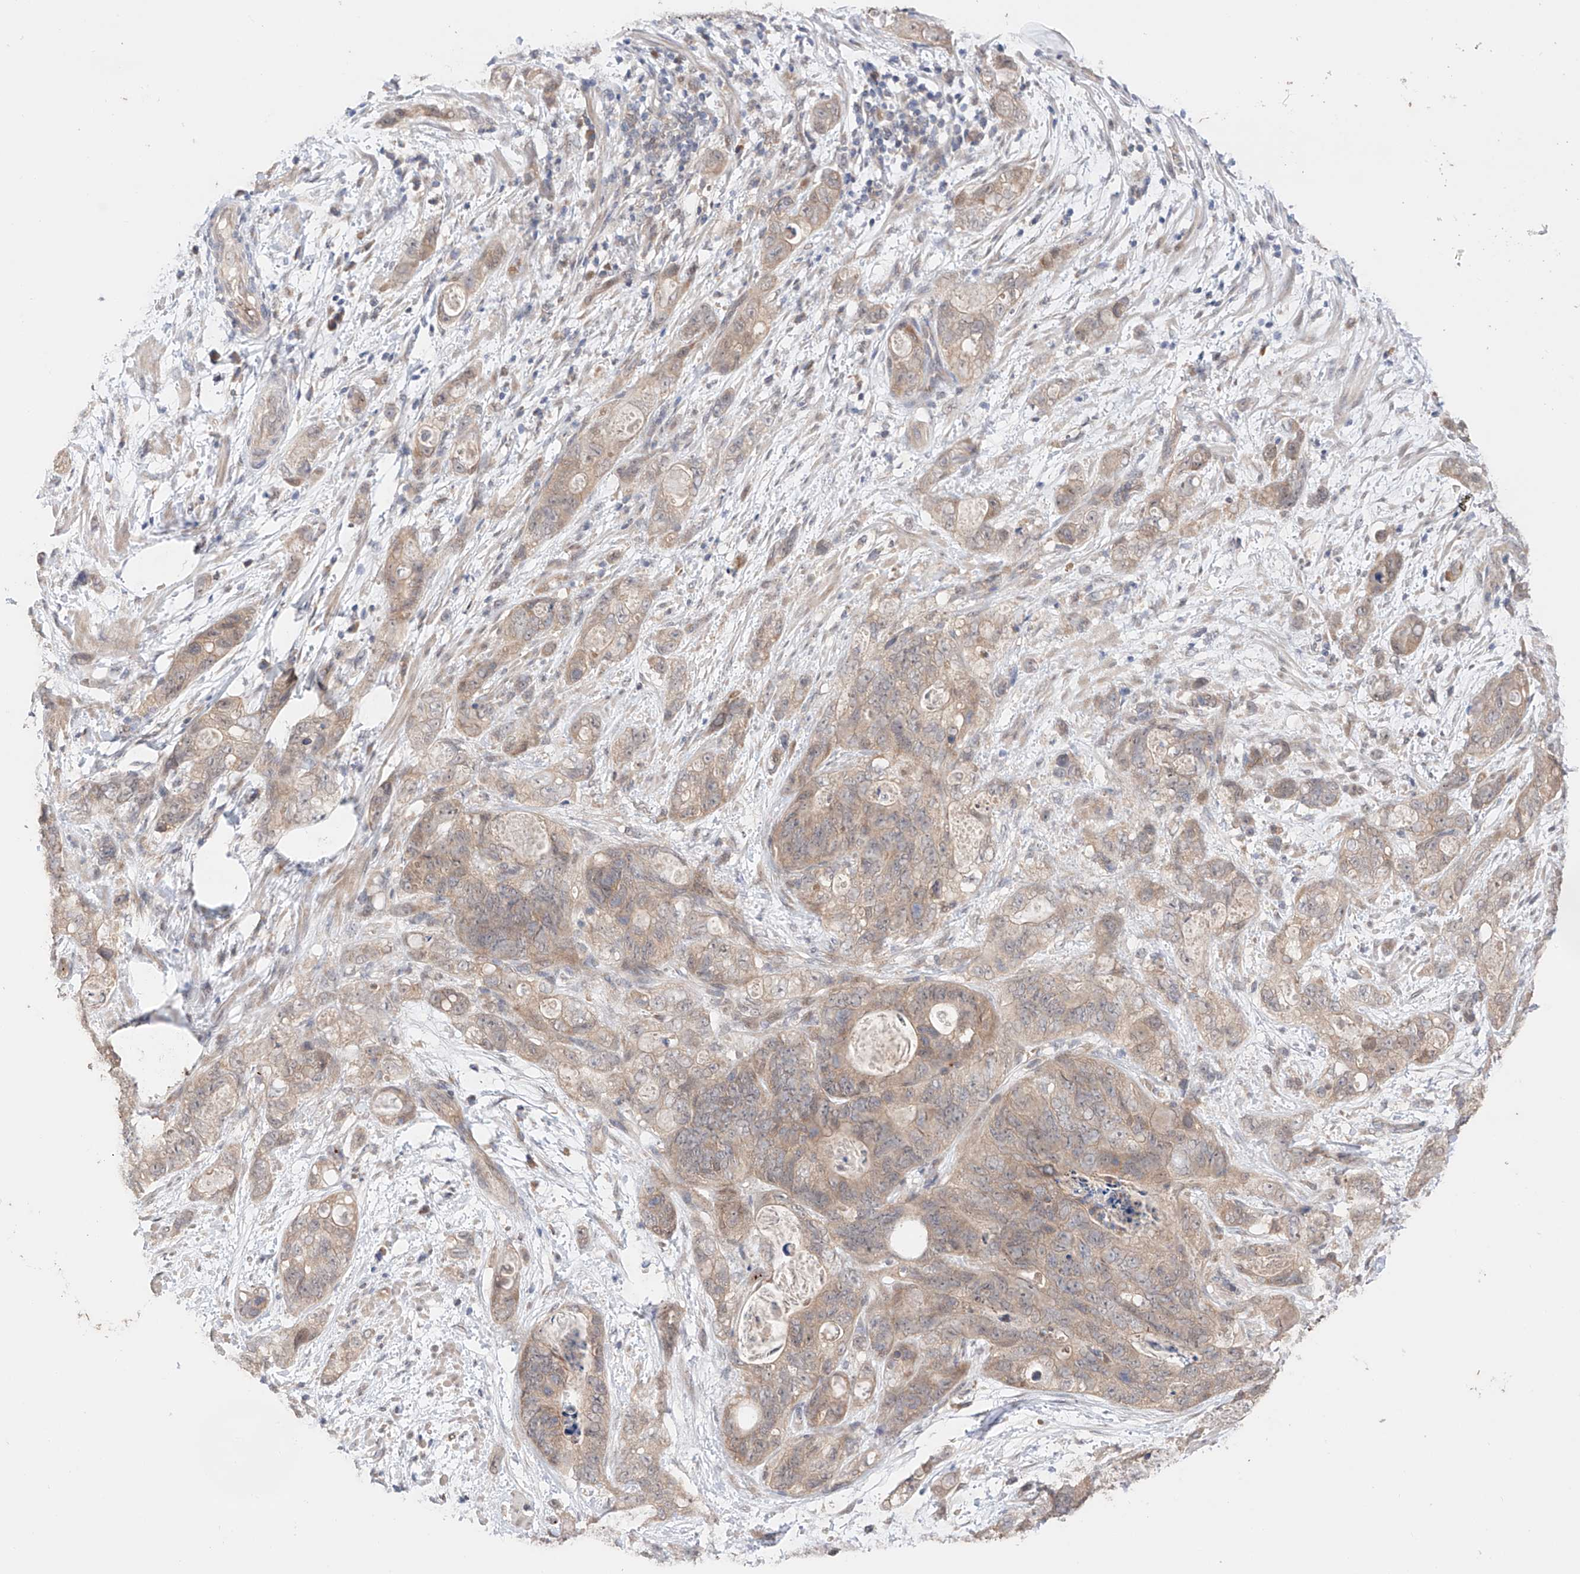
{"staining": {"intensity": "weak", "quantity": ">75%", "location": "cytoplasmic/membranous"}, "tissue": "stomach cancer", "cell_type": "Tumor cells", "image_type": "cancer", "snomed": [{"axis": "morphology", "description": "Normal tissue, NOS"}, {"axis": "morphology", "description": "Adenocarcinoma, NOS"}, {"axis": "topography", "description": "Stomach"}], "caption": "Brown immunohistochemical staining in human stomach cancer displays weak cytoplasmic/membranous staining in approximately >75% of tumor cells.", "gene": "ZFHX2", "patient": {"sex": "female", "age": 89}}